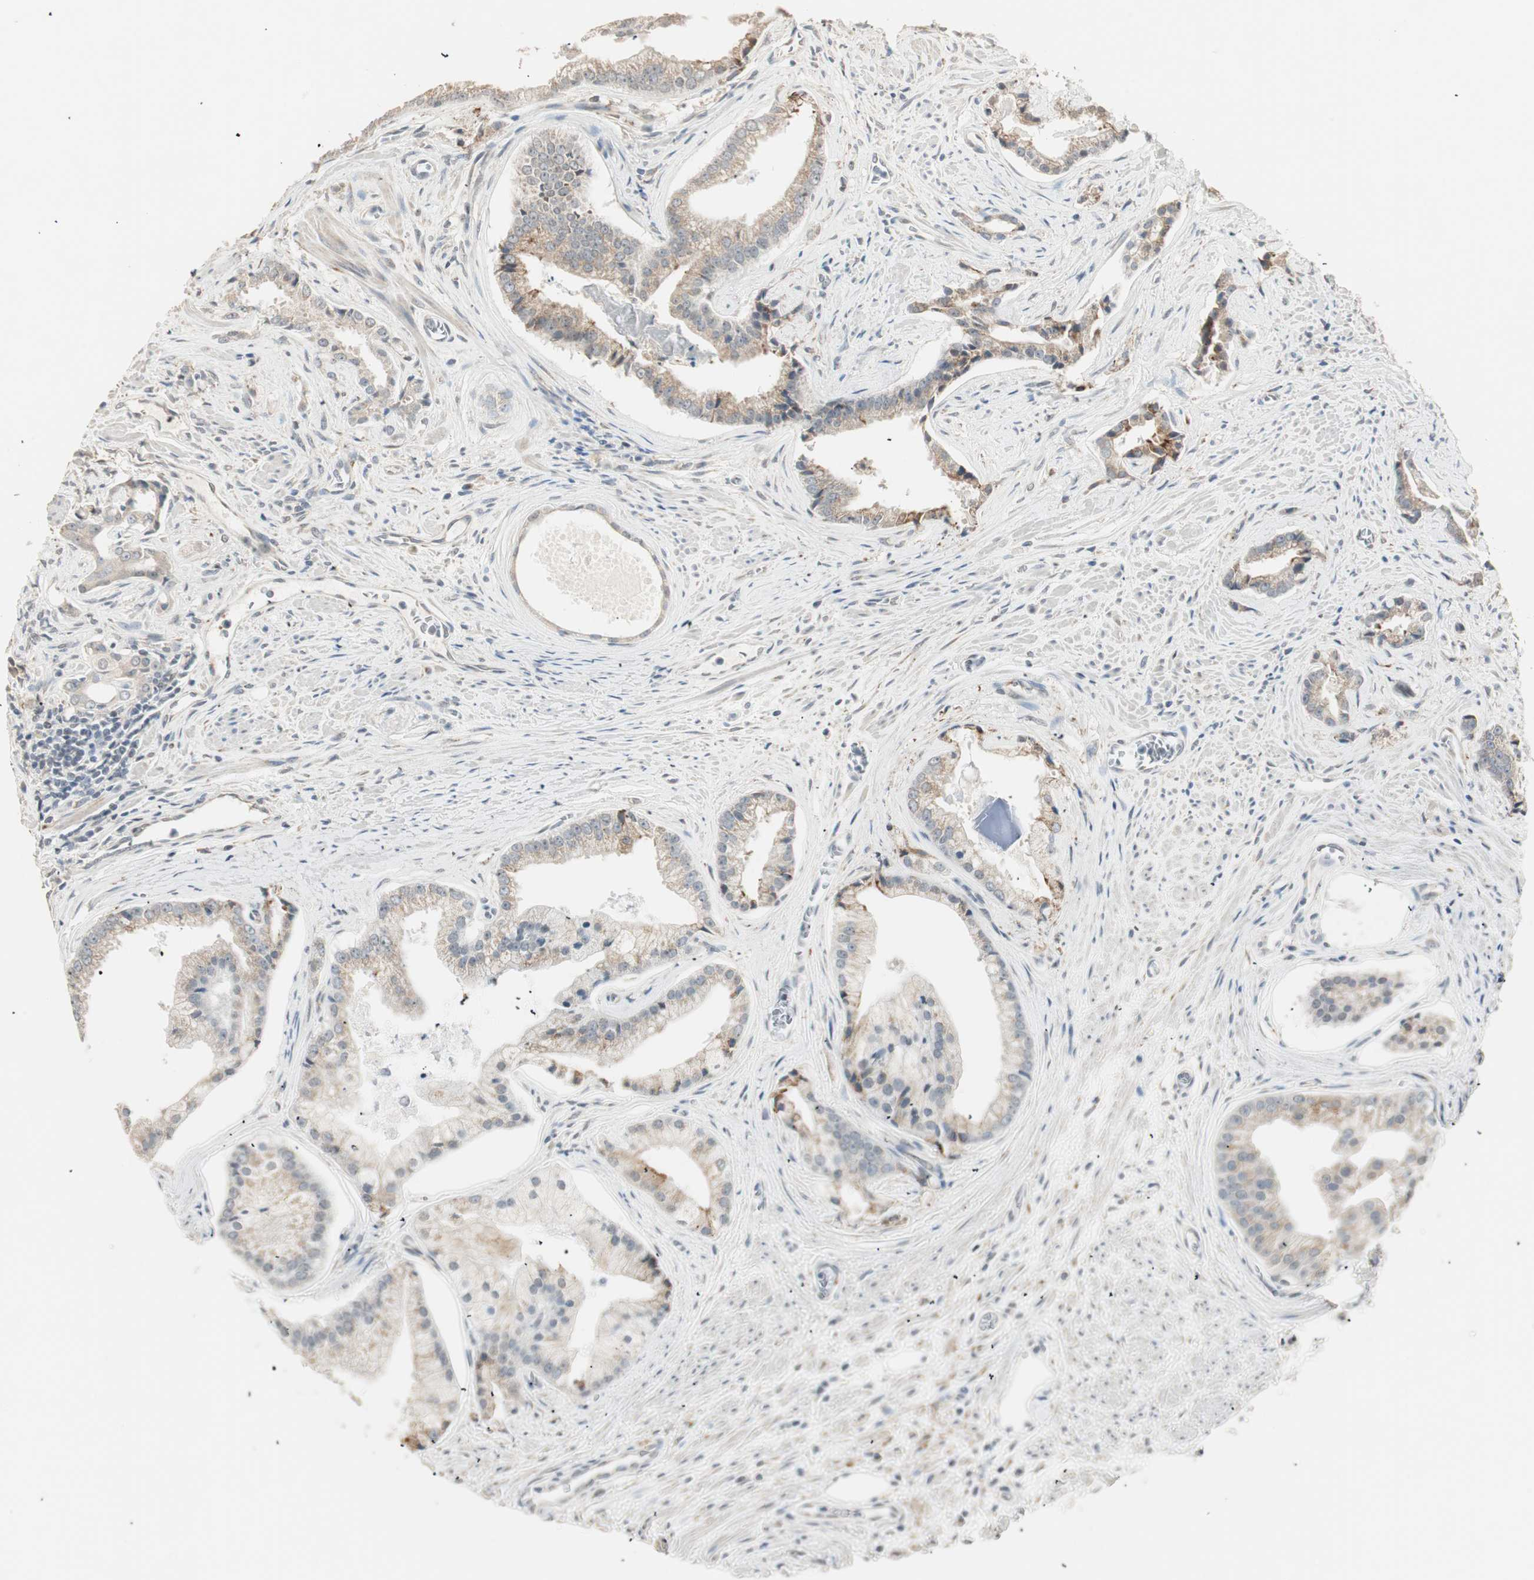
{"staining": {"intensity": "weak", "quantity": "25%-75%", "location": "cytoplasmic/membranous"}, "tissue": "prostate cancer", "cell_type": "Tumor cells", "image_type": "cancer", "snomed": [{"axis": "morphology", "description": "Adenocarcinoma, High grade"}, {"axis": "topography", "description": "Prostate"}], "caption": "Protein staining by IHC displays weak cytoplasmic/membranous positivity in approximately 25%-75% of tumor cells in prostate cancer (adenocarcinoma (high-grade)).", "gene": "TASOR", "patient": {"sex": "male", "age": 67}}